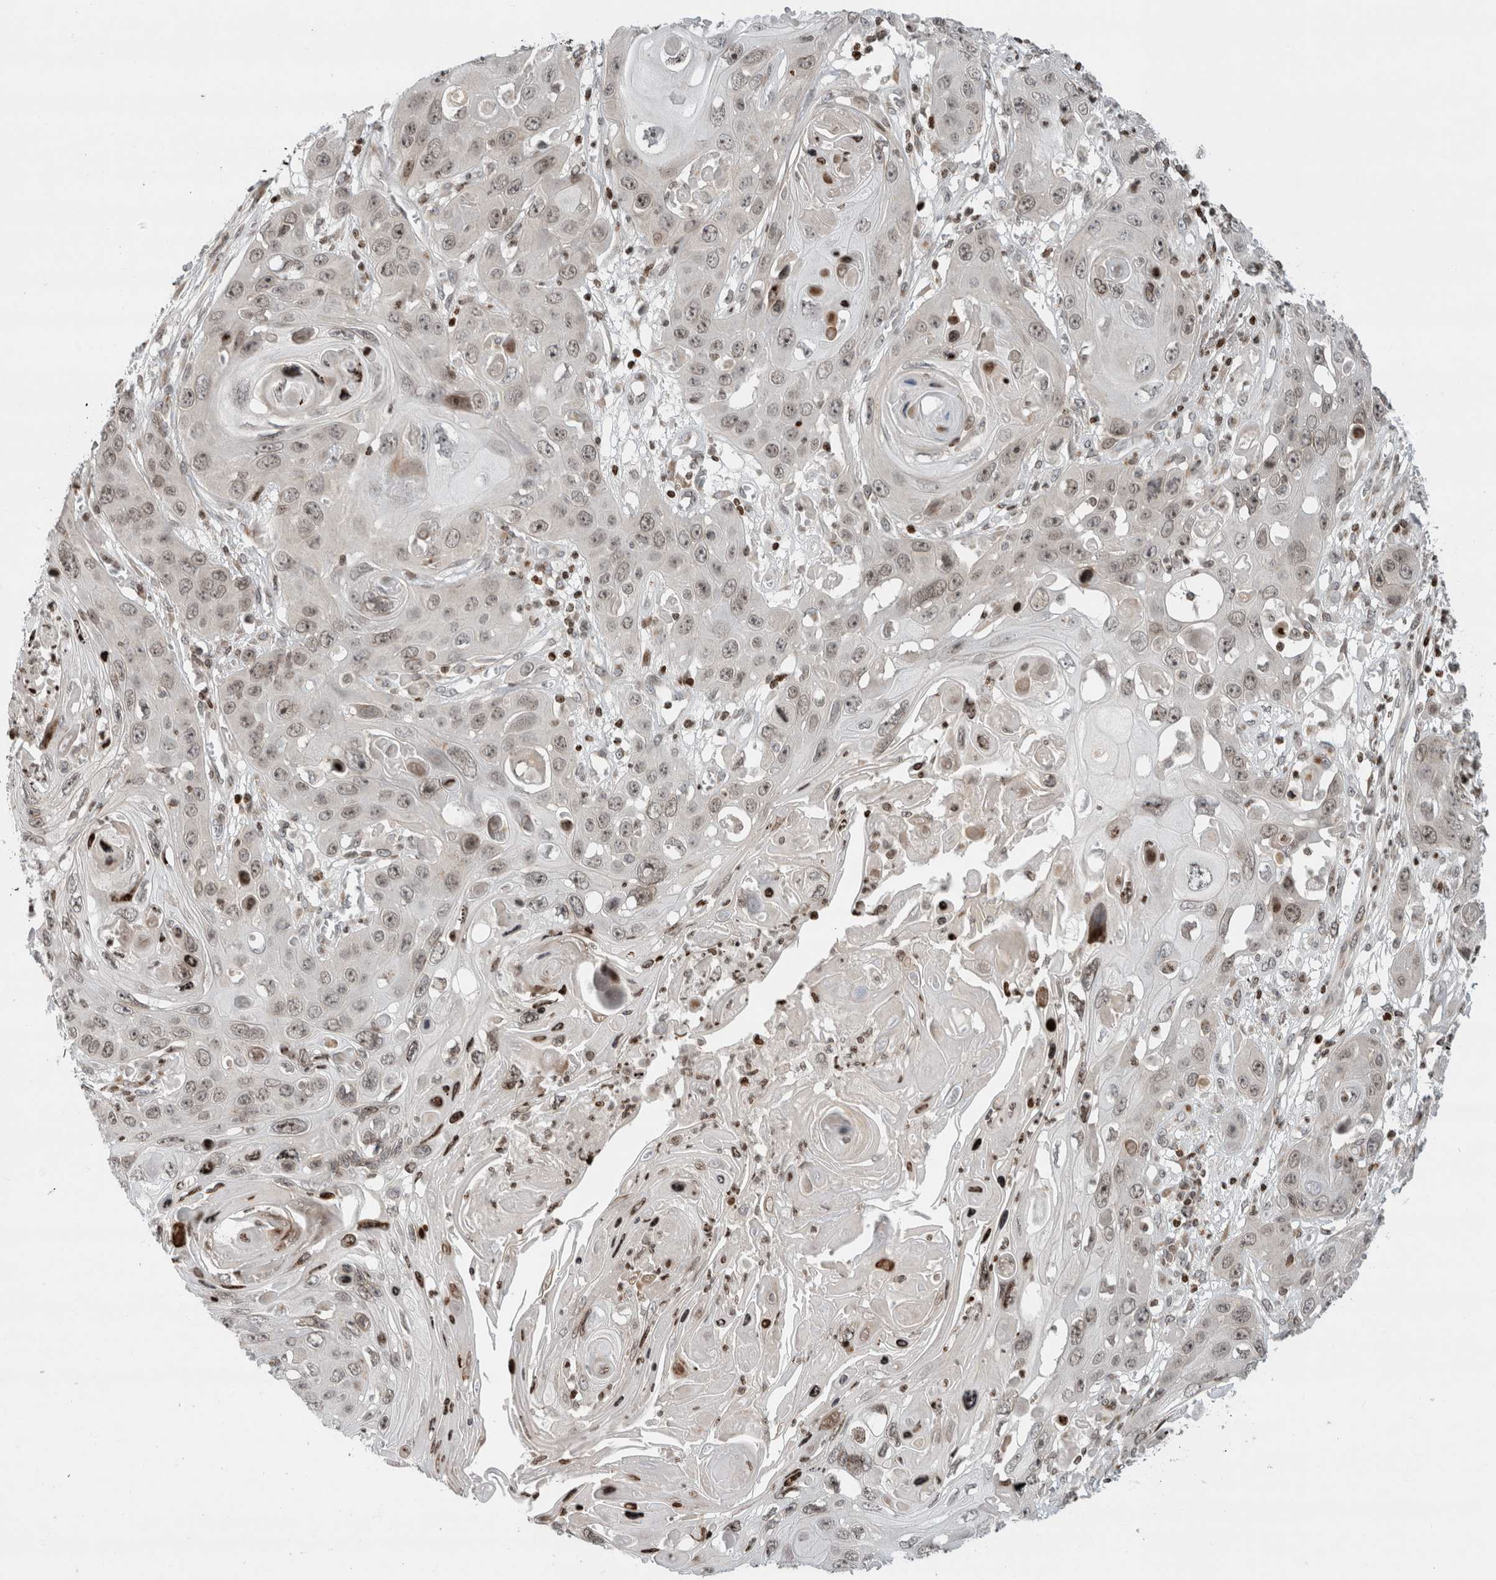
{"staining": {"intensity": "weak", "quantity": ">75%", "location": "nuclear"}, "tissue": "skin cancer", "cell_type": "Tumor cells", "image_type": "cancer", "snomed": [{"axis": "morphology", "description": "Squamous cell carcinoma, NOS"}, {"axis": "topography", "description": "Skin"}], "caption": "Human skin squamous cell carcinoma stained with a protein marker shows weak staining in tumor cells.", "gene": "GINS4", "patient": {"sex": "male", "age": 55}}